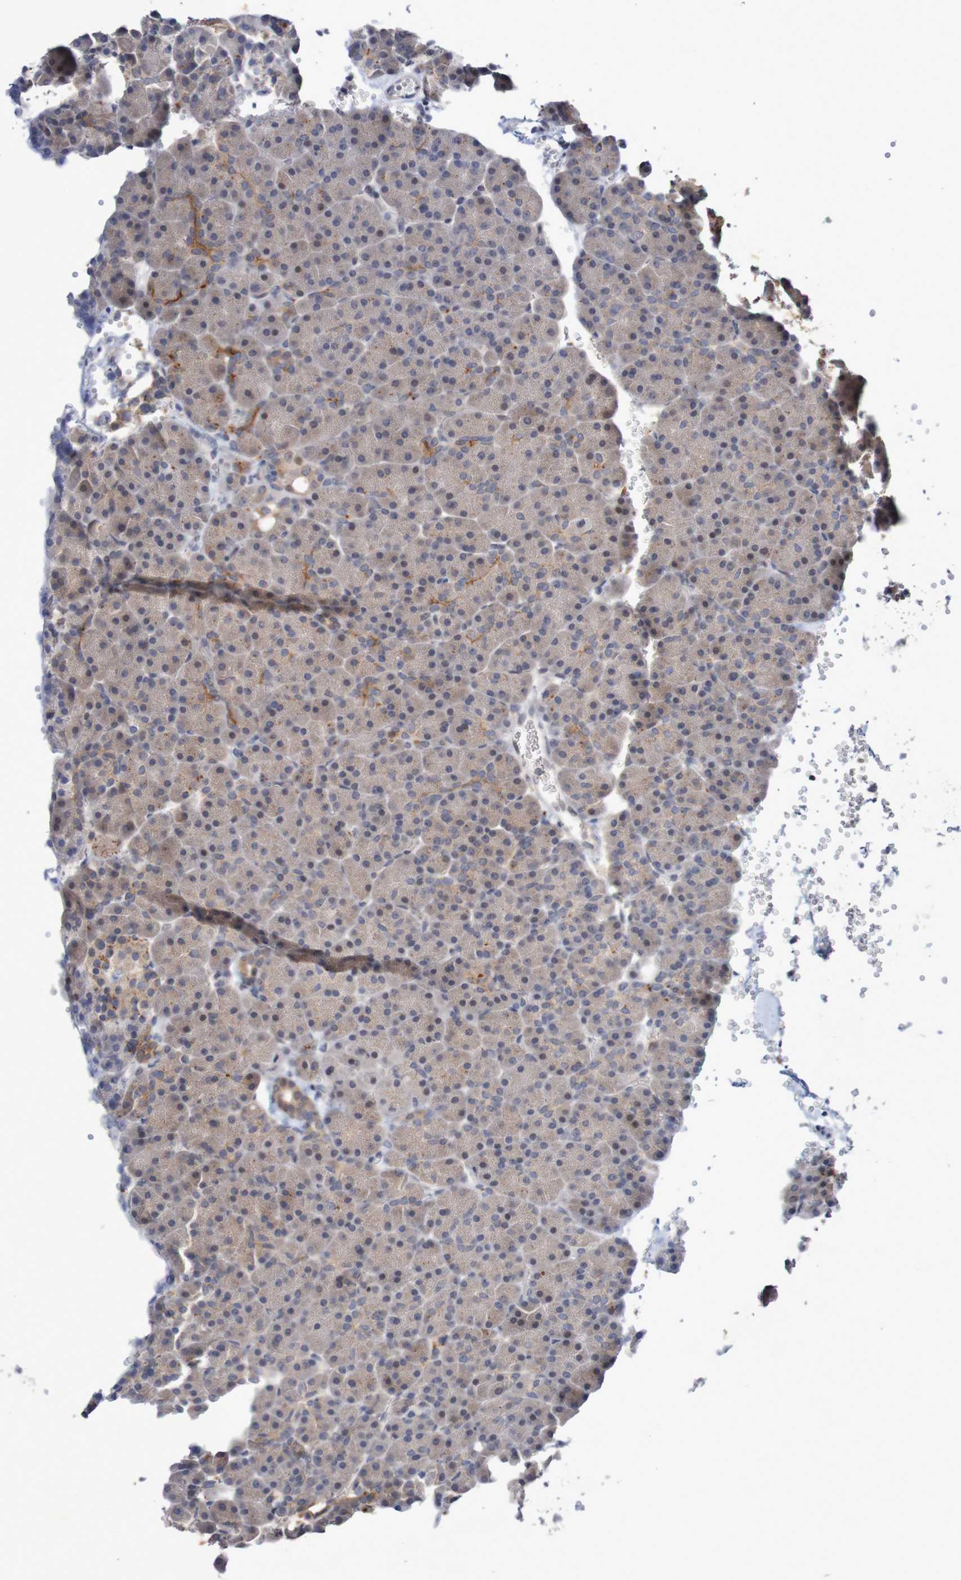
{"staining": {"intensity": "moderate", "quantity": "<25%", "location": "cytoplasmic/membranous"}, "tissue": "pancreas", "cell_type": "Exocrine glandular cells", "image_type": "normal", "snomed": [{"axis": "morphology", "description": "Normal tissue, NOS"}, {"axis": "topography", "description": "Pancreas"}], "caption": "A low amount of moderate cytoplasmic/membranous staining is appreciated in about <25% of exocrine glandular cells in unremarkable pancreas. (DAB (3,3'-diaminobenzidine) = brown stain, brightfield microscopy at high magnification).", "gene": "FBP1", "patient": {"sex": "female", "age": 35}}